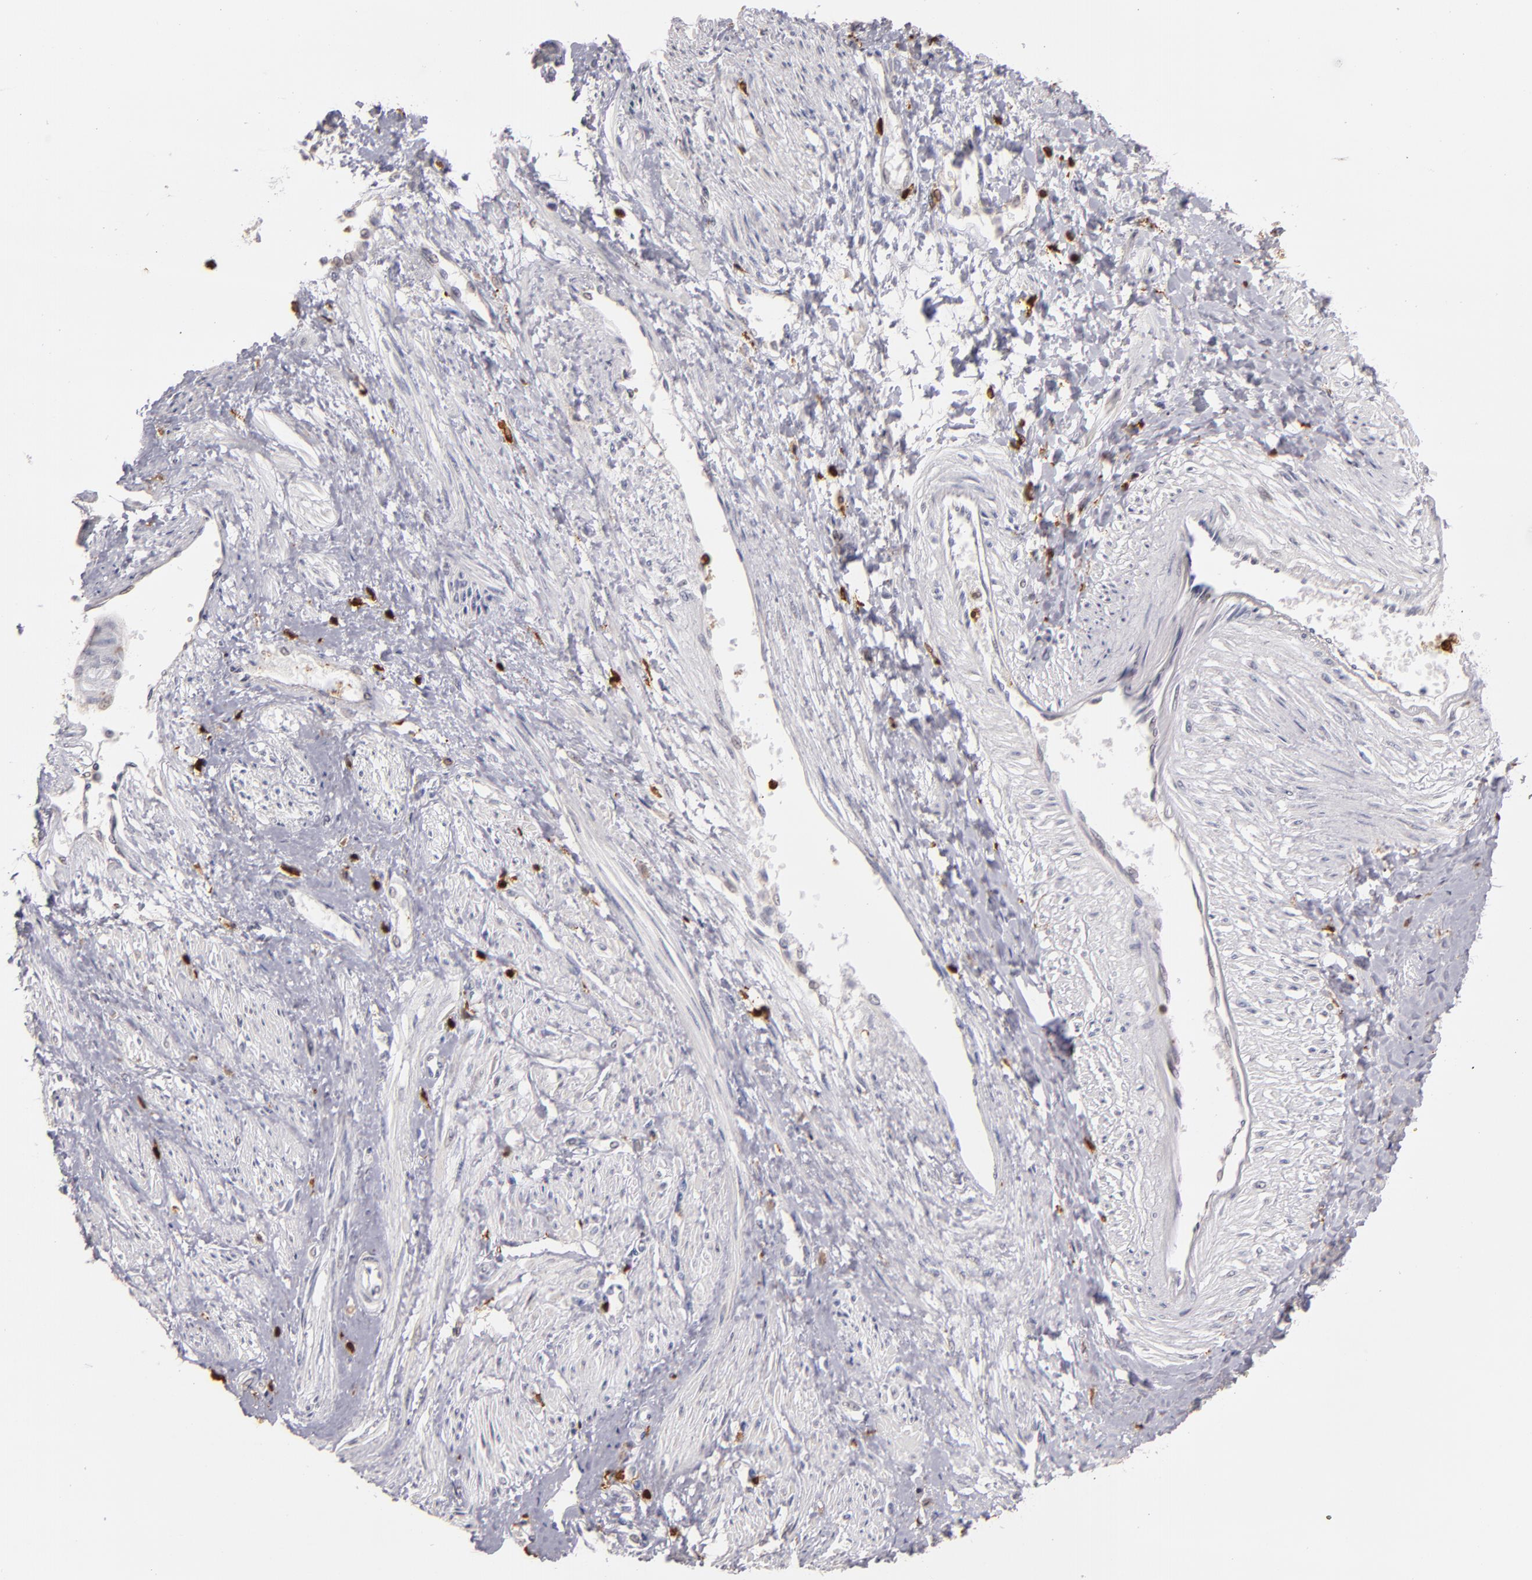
{"staining": {"intensity": "negative", "quantity": "none", "location": "none"}, "tissue": "smooth muscle", "cell_type": "Smooth muscle cells", "image_type": "normal", "snomed": [{"axis": "morphology", "description": "Normal tissue, NOS"}, {"axis": "topography", "description": "Smooth muscle"}, {"axis": "topography", "description": "Uterus"}], "caption": "DAB immunohistochemical staining of unremarkable human smooth muscle exhibits no significant positivity in smooth muscle cells.", "gene": "WAS", "patient": {"sex": "female", "age": 39}}